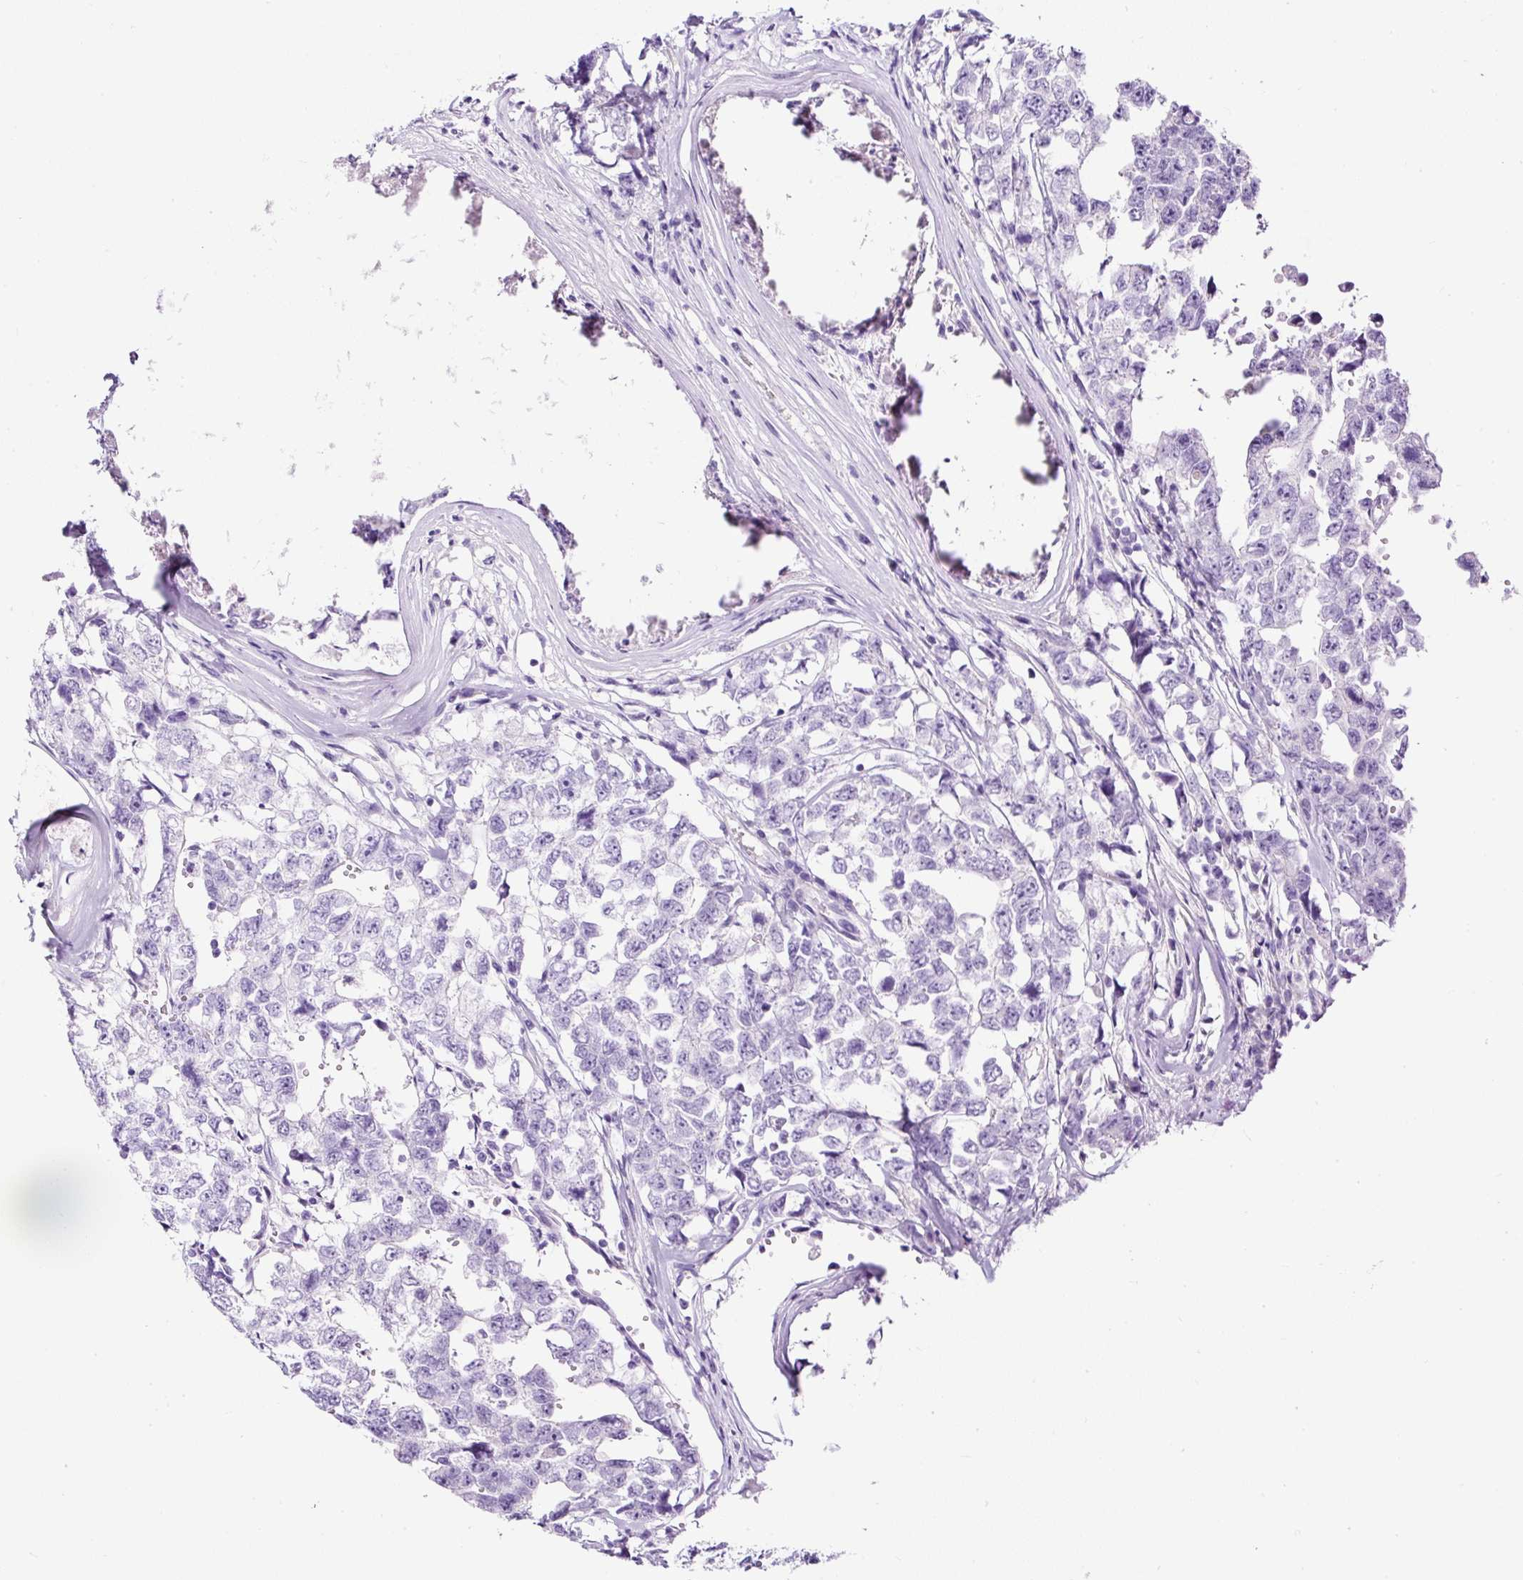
{"staining": {"intensity": "negative", "quantity": "none", "location": "none"}, "tissue": "testis cancer", "cell_type": "Tumor cells", "image_type": "cancer", "snomed": [{"axis": "morphology", "description": "Carcinoma, Embryonal, NOS"}, {"axis": "topography", "description": "Testis"}], "caption": "An immunohistochemistry (IHC) histopathology image of testis embryonal carcinoma is shown. There is no staining in tumor cells of testis embryonal carcinoma.", "gene": "STOX2", "patient": {"sex": "male", "age": 22}}